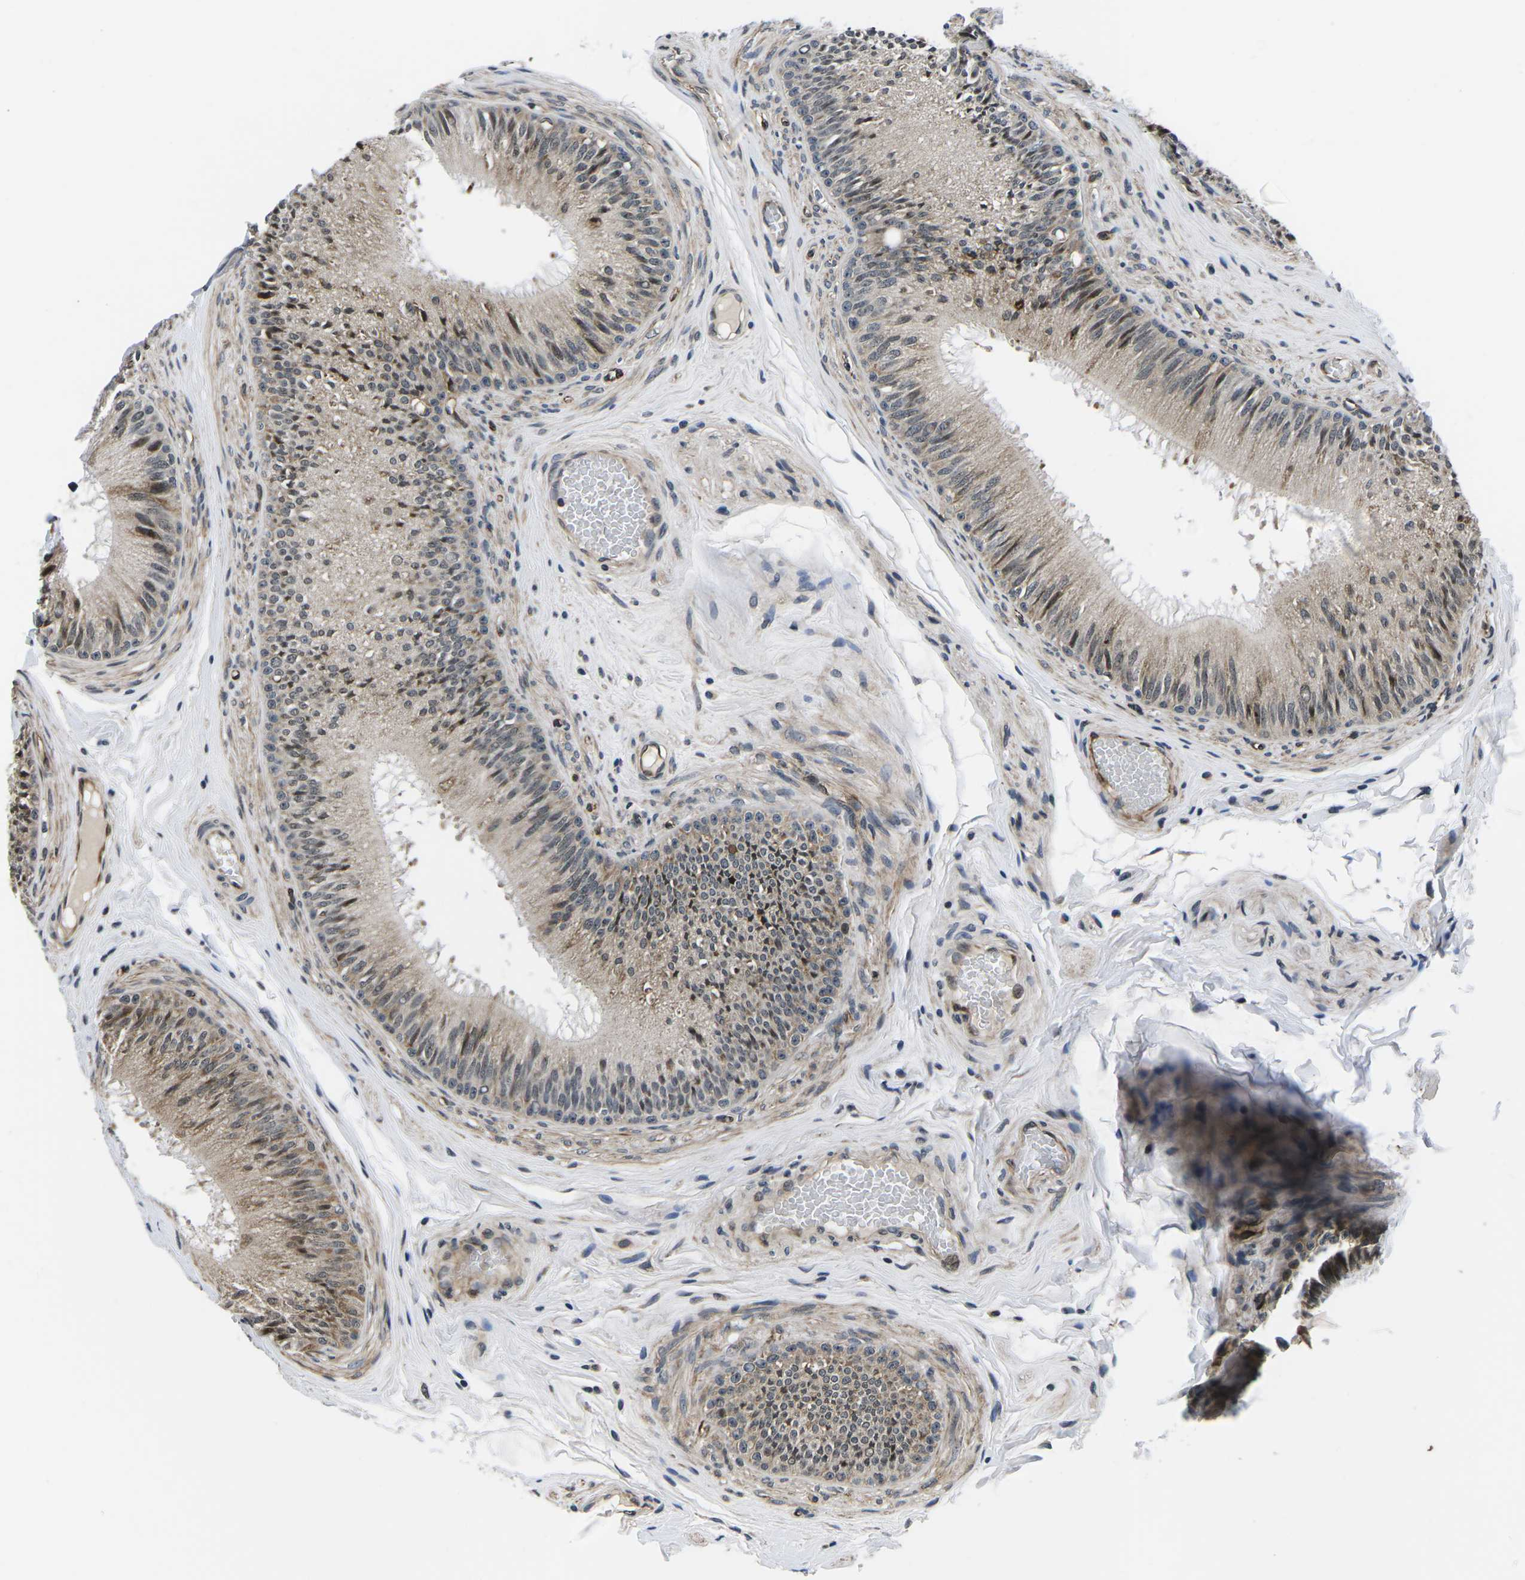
{"staining": {"intensity": "weak", "quantity": "25%-75%", "location": "cytoplasmic/membranous,nuclear"}, "tissue": "epididymis", "cell_type": "Glandular cells", "image_type": "normal", "snomed": [{"axis": "morphology", "description": "Normal tissue, NOS"}, {"axis": "topography", "description": "Testis"}, {"axis": "topography", "description": "Epididymis"}], "caption": "This micrograph reveals benign epididymis stained with IHC to label a protein in brown. The cytoplasmic/membranous,nuclear of glandular cells show weak positivity for the protein. Nuclei are counter-stained blue.", "gene": "CCNE1", "patient": {"sex": "male", "age": 36}}